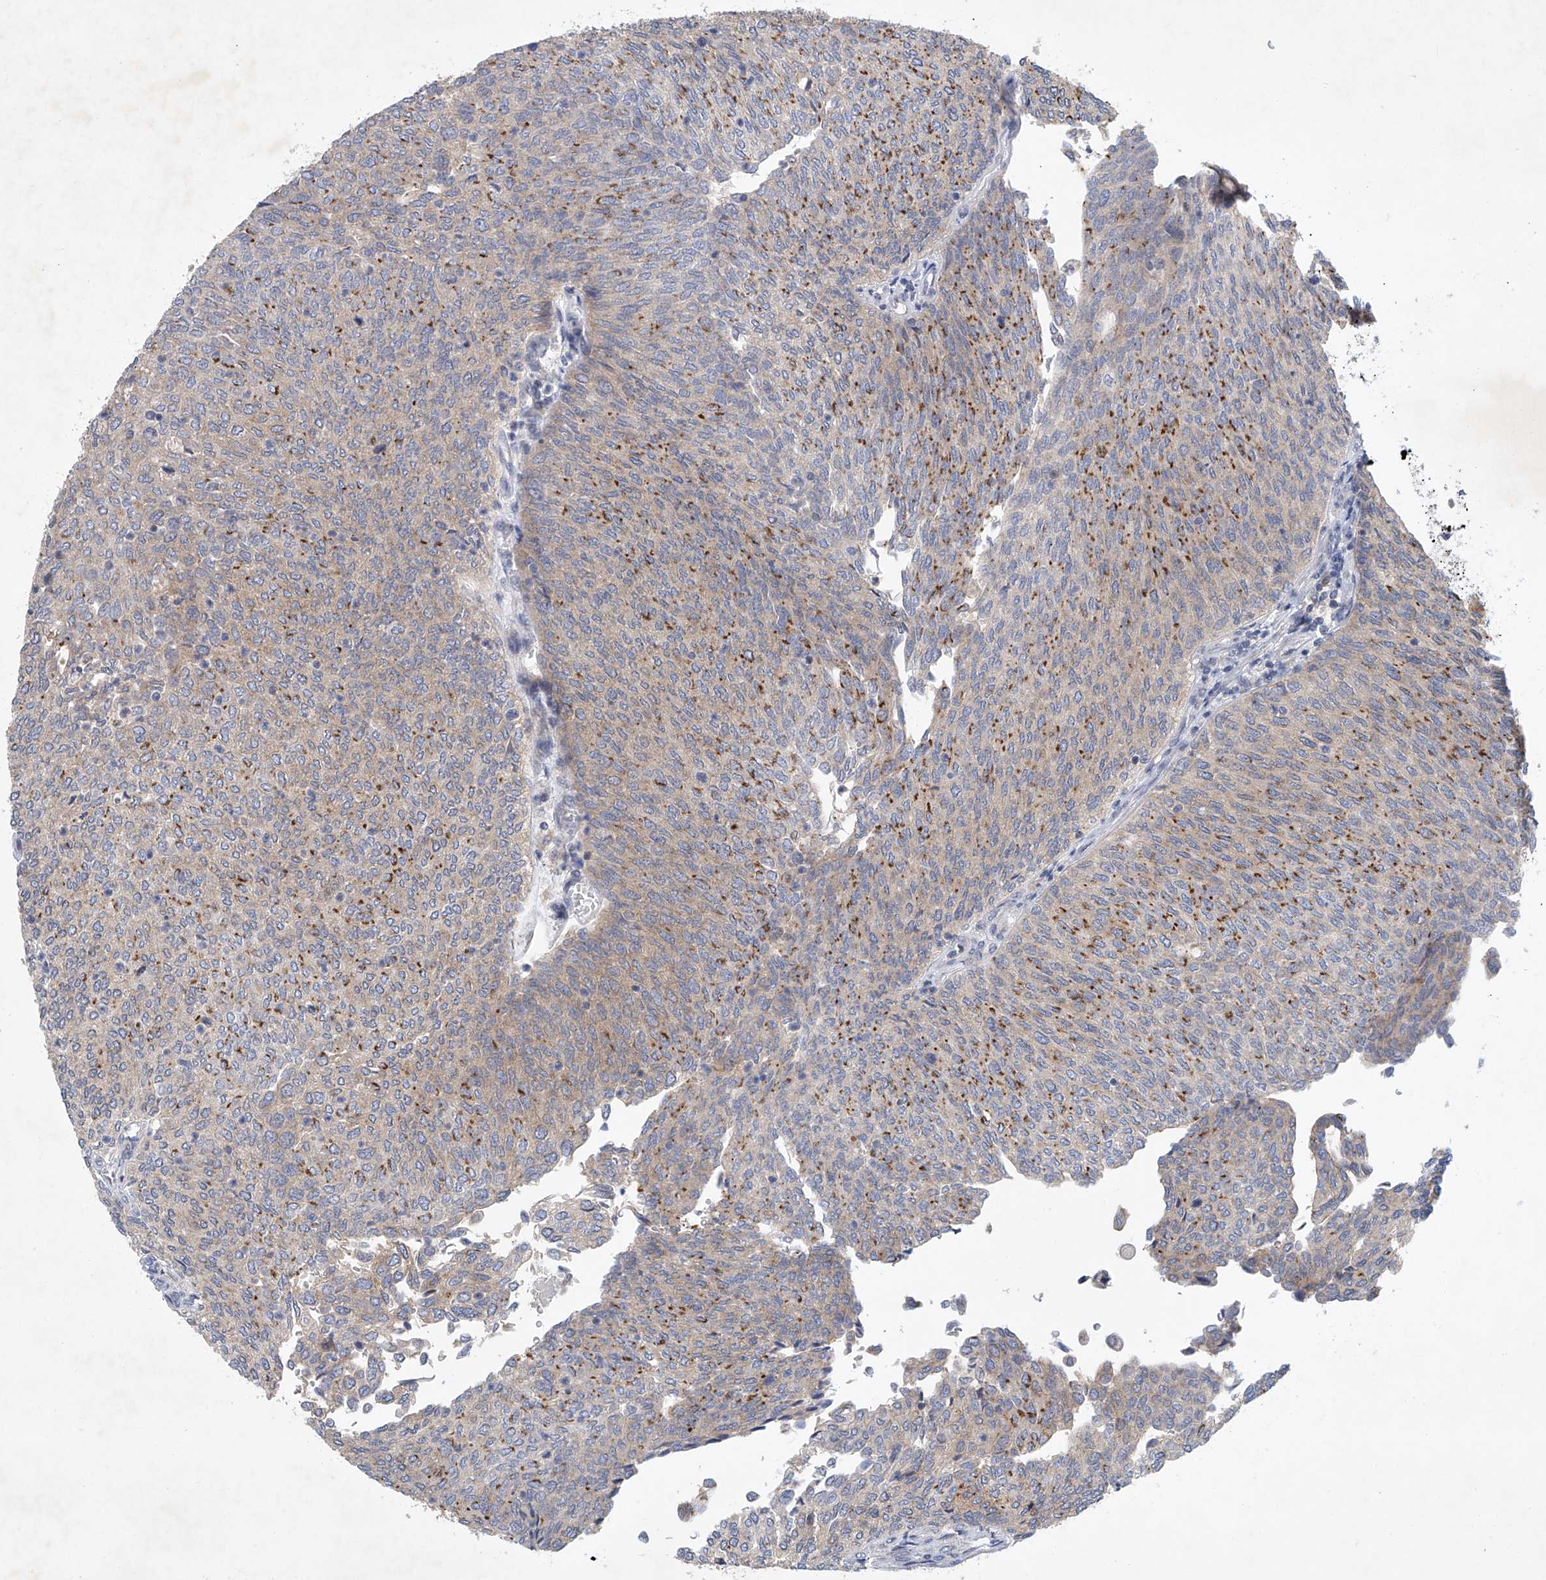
{"staining": {"intensity": "weak", "quantity": "25%-75%", "location": "cytoplasmic/membranous"}, "tissue": "urothelial cancer", "cell_type": "Tumor cells", "image_type": "cancer", "snomed": [{"axis": "morphology", "description": "Urothelial carcinoma, Low grade"}, {"axis": "topography", "description": "Urinary bladder"}], "caption": "Immunohistochemical staining of human urothelial cancer exhibits low levels of weak cytoplasmic/membranous staining in approximately 25%-75% of tumor cells.", "gene": "CARMIL1", "patient": {"sex": "female", "age": 79}}